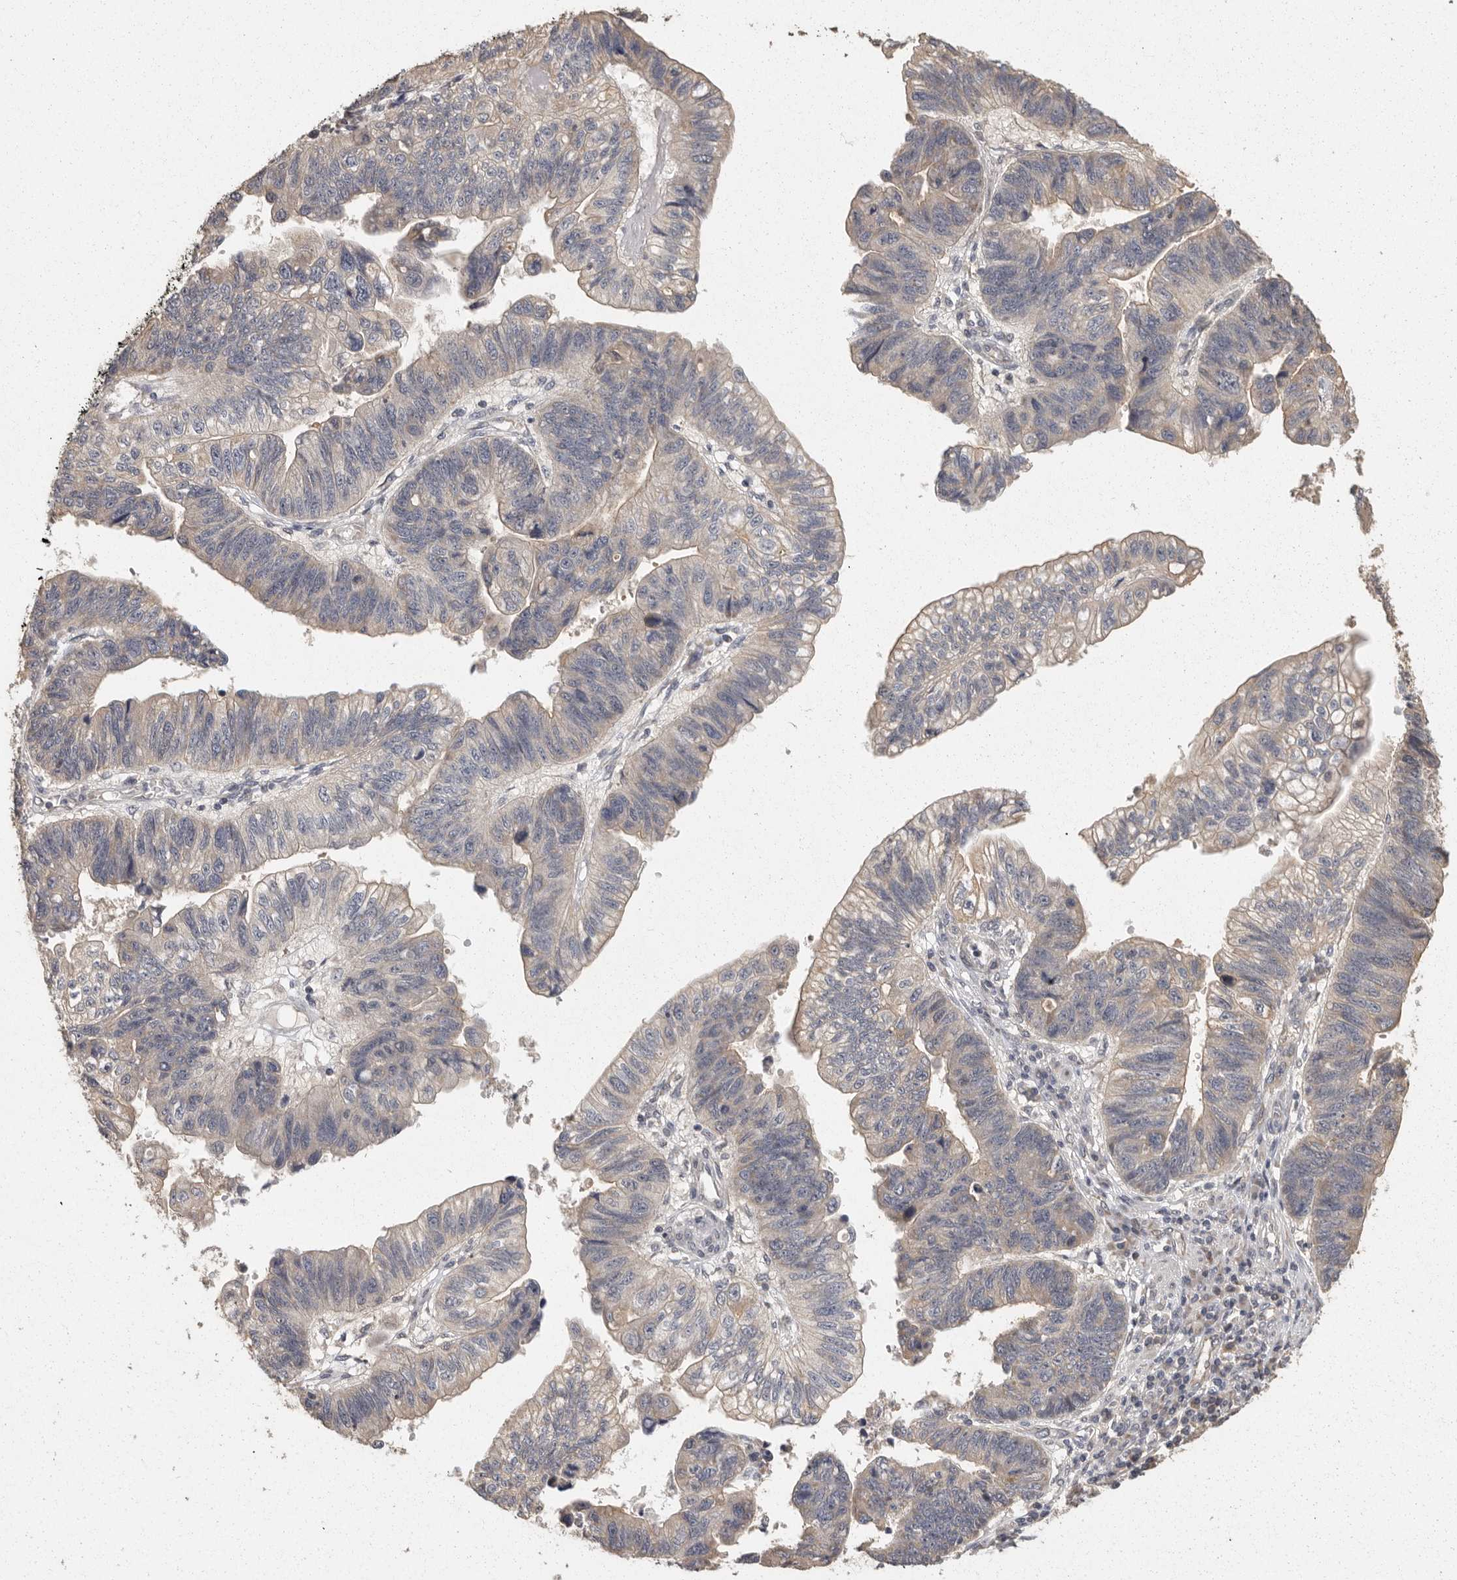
{"staining": {"intensity": "weak", "quantity": "25%-75%", "location": "cytoplasmic/membranous"}, "tissue": "stomach cancer", "cell_type": "Tumor cells", "image_type": "cancer", "snomed": [{"axis": "morphology", "description": "Adenocarcinoma, NOS"}, {"axis": "topography", "description": "Stomach"}], "caption": "Protein staining exhibits weak cytoplasmic/membranous positivity in approximately 25%-75% of tumor cells in stomach cancer.", "gene": "BAIAP2", "patient": {"sex": "male", "age": 59}}